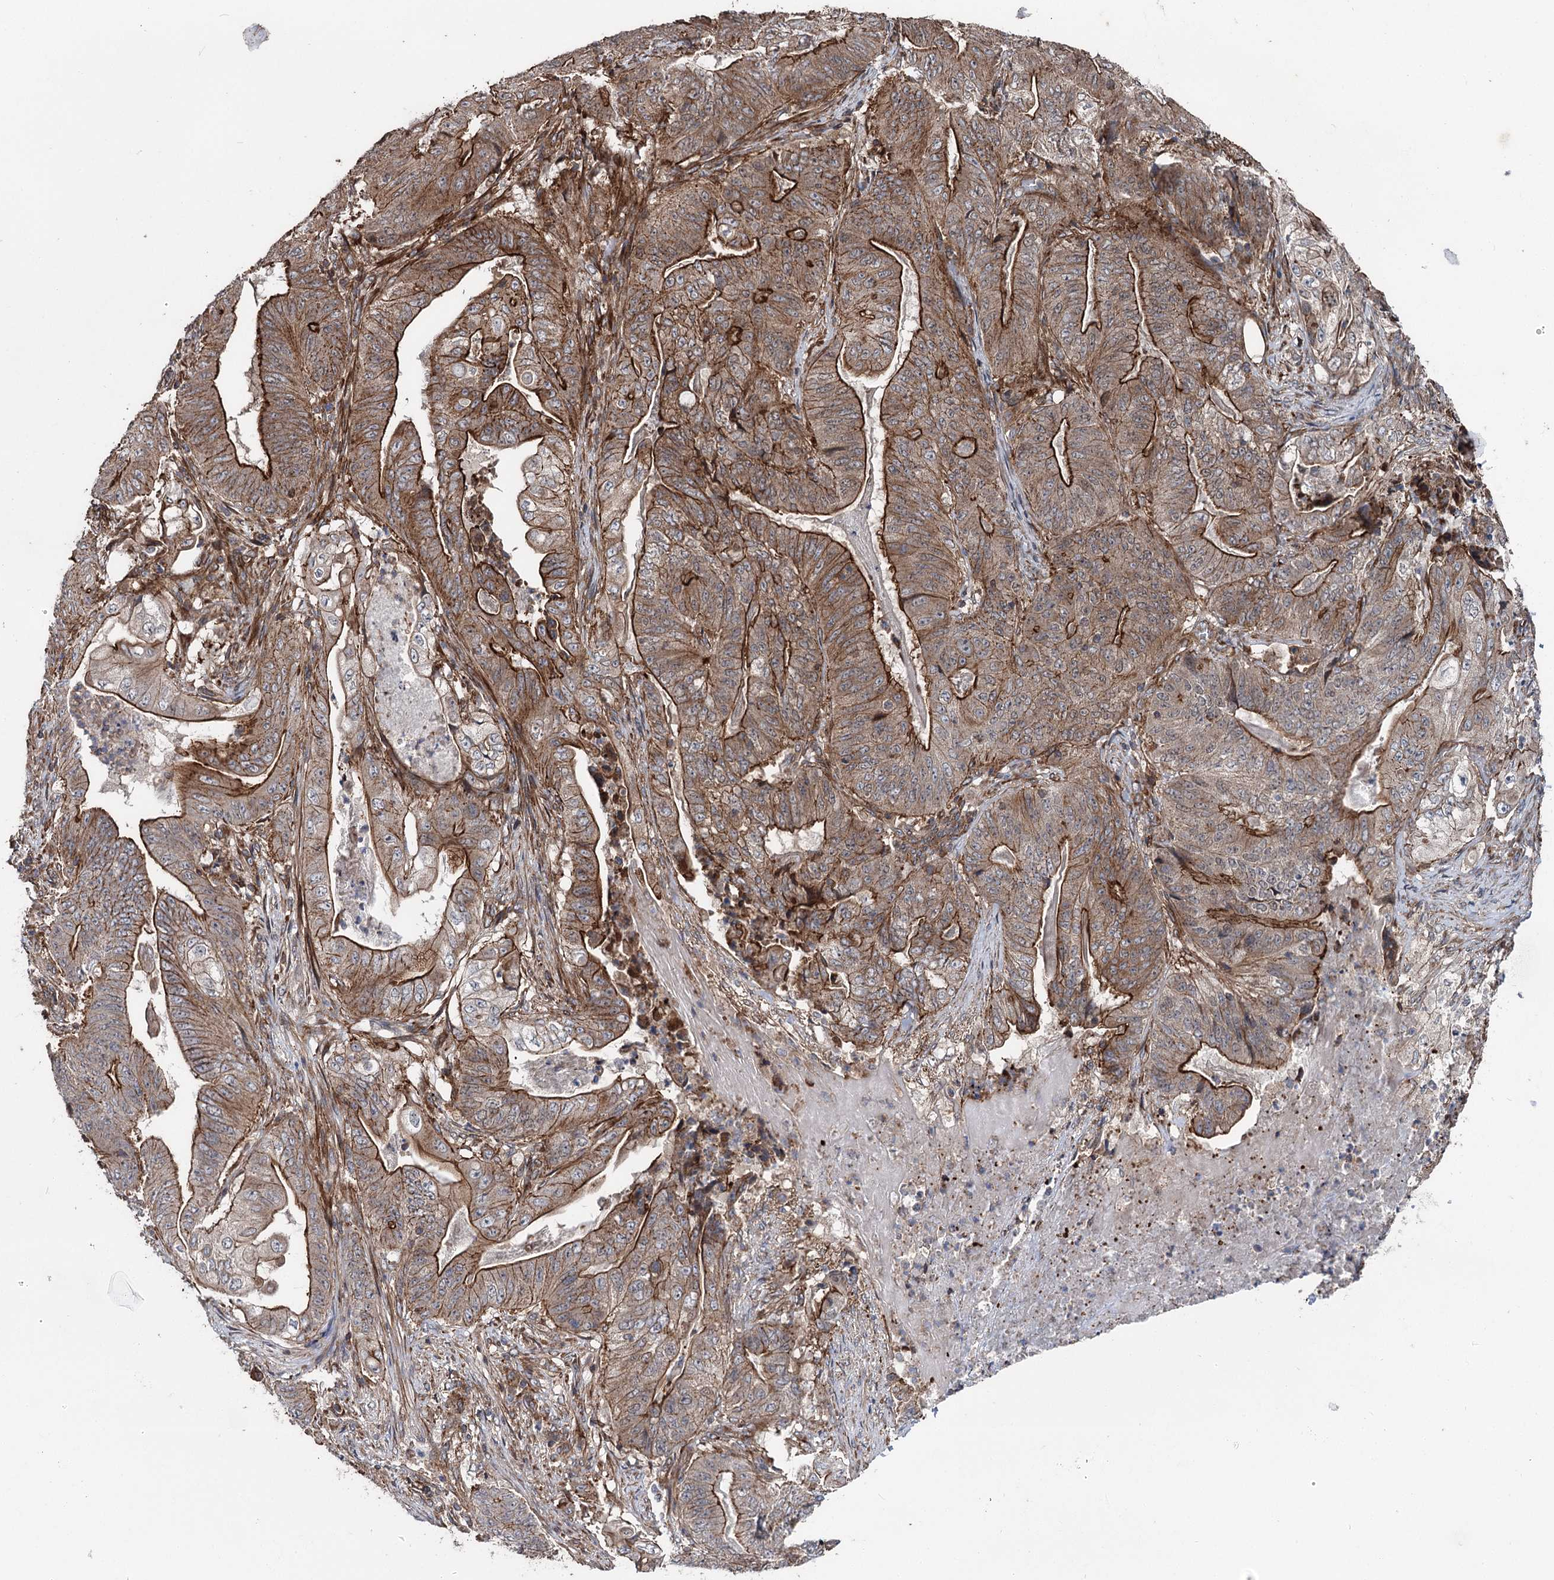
{"staining": {"intensity": "strong", "quantity": ">75%", "location": "cytoplasmic/membranous"}, "tissue": "stomach cancer", "cell_type": "Tumor cells", "image_type": "cancer", "snomed": [{"axis": "morphology", "description": "Adenocarcinoma, NOS"}, {"axis": "topography", "description": "Stomach"}], "caption": "Immunohistochemical staining of human adenocarcinoma (stomach) reveals high levels of strong cytoplasmic/membranous positivity in approximately >75% of tumor cells.", "gene": "ITFG2", "patient": {"sex": "female", "age": 73}}